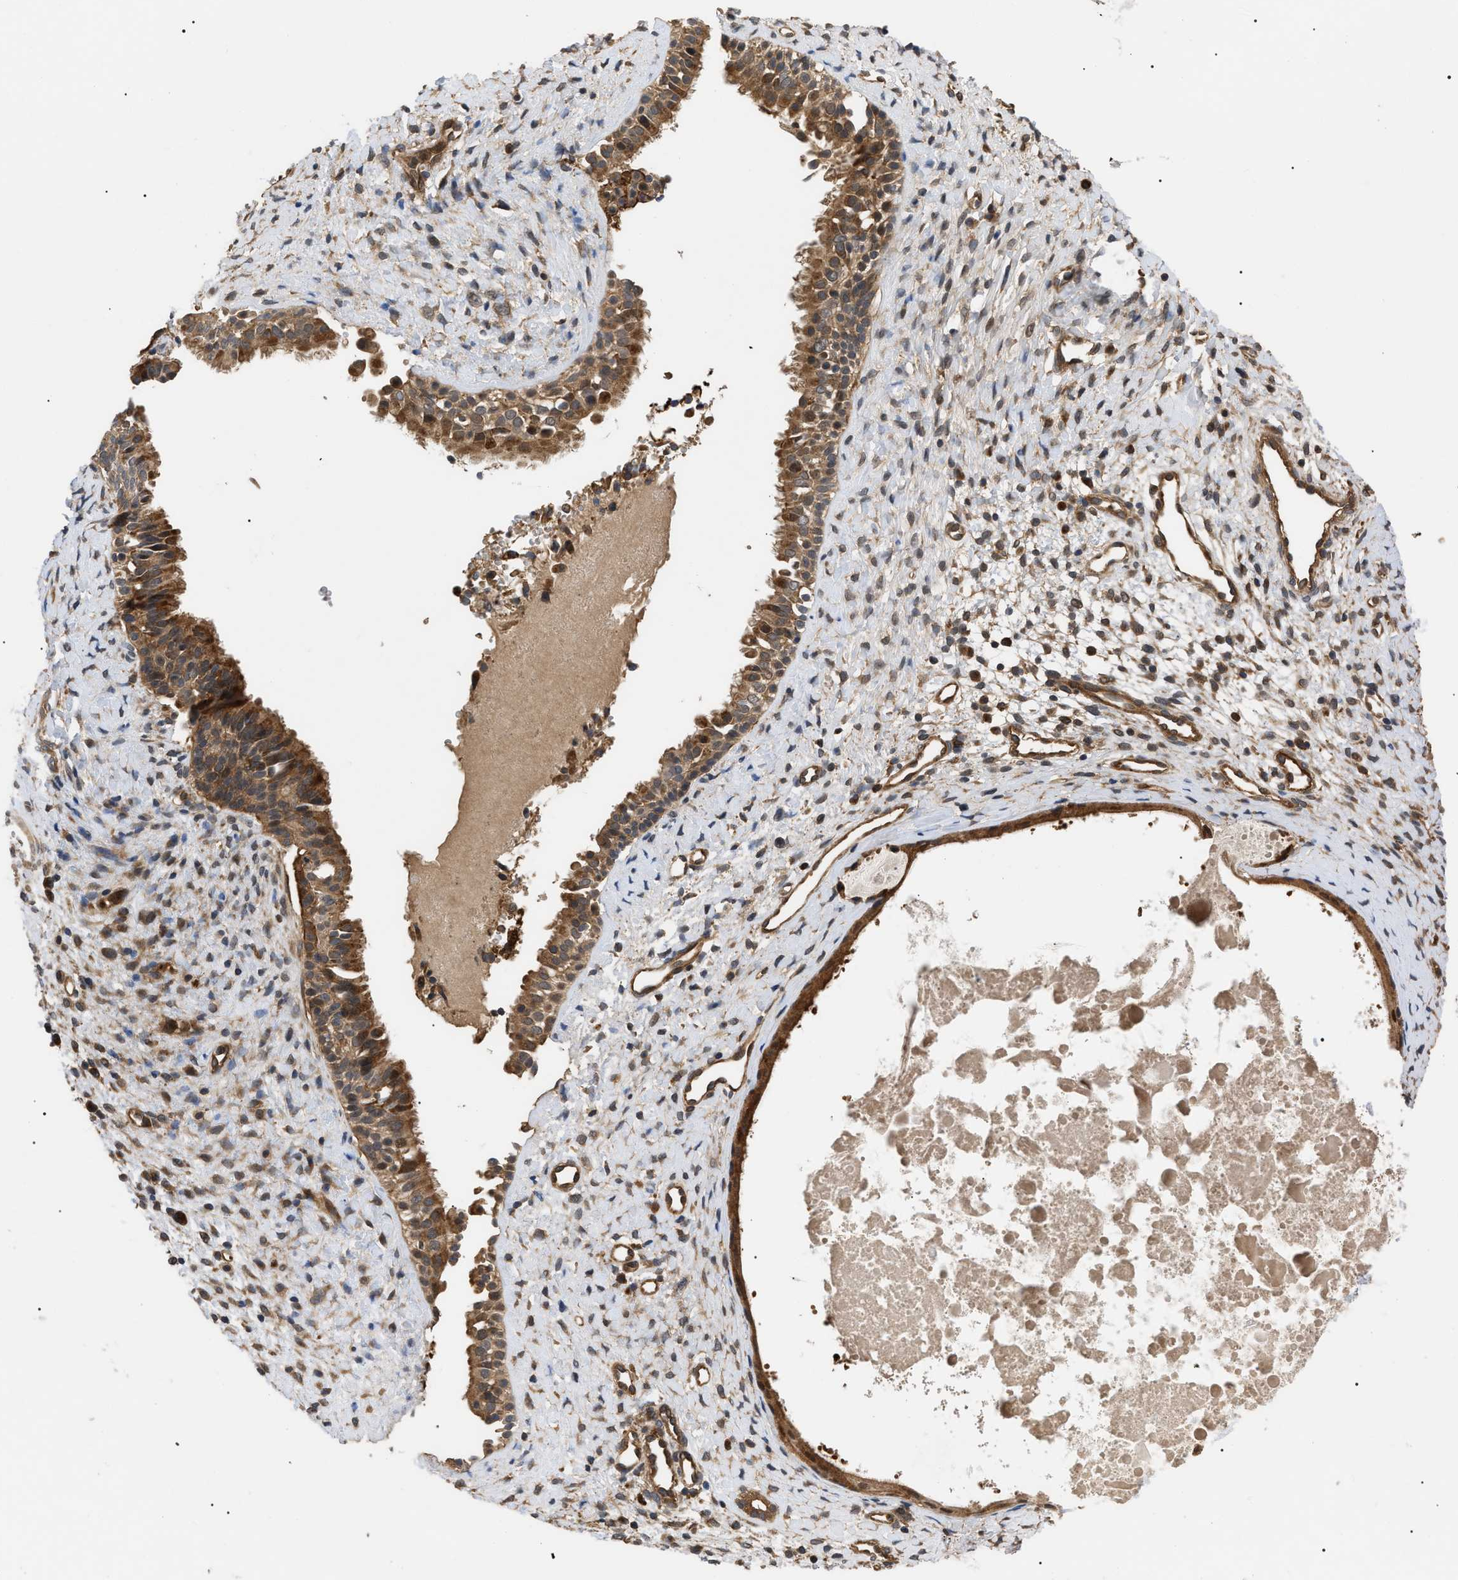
{"staining": {"intensity": "strong", "quantity": ">75%", "location": "cytoplasmic/membranous"}, "tissue": "nasopharynx", "cell_type": "Respiratory epithelial cells", "image_type": "normal", "snomed": [{"axis": "morphology", "description": "Normal tissue, NOS"}, {"axis": "topography", "description": "Nasopharynx"}], "caption": "Unremarkable nasopharynx demonstrates strong cytoplasmic/membranous positivity in approximately >75% of respiratory epithelial cells.", "gene": "ASTL", "patient": {"sex": "male", "age": 22}}